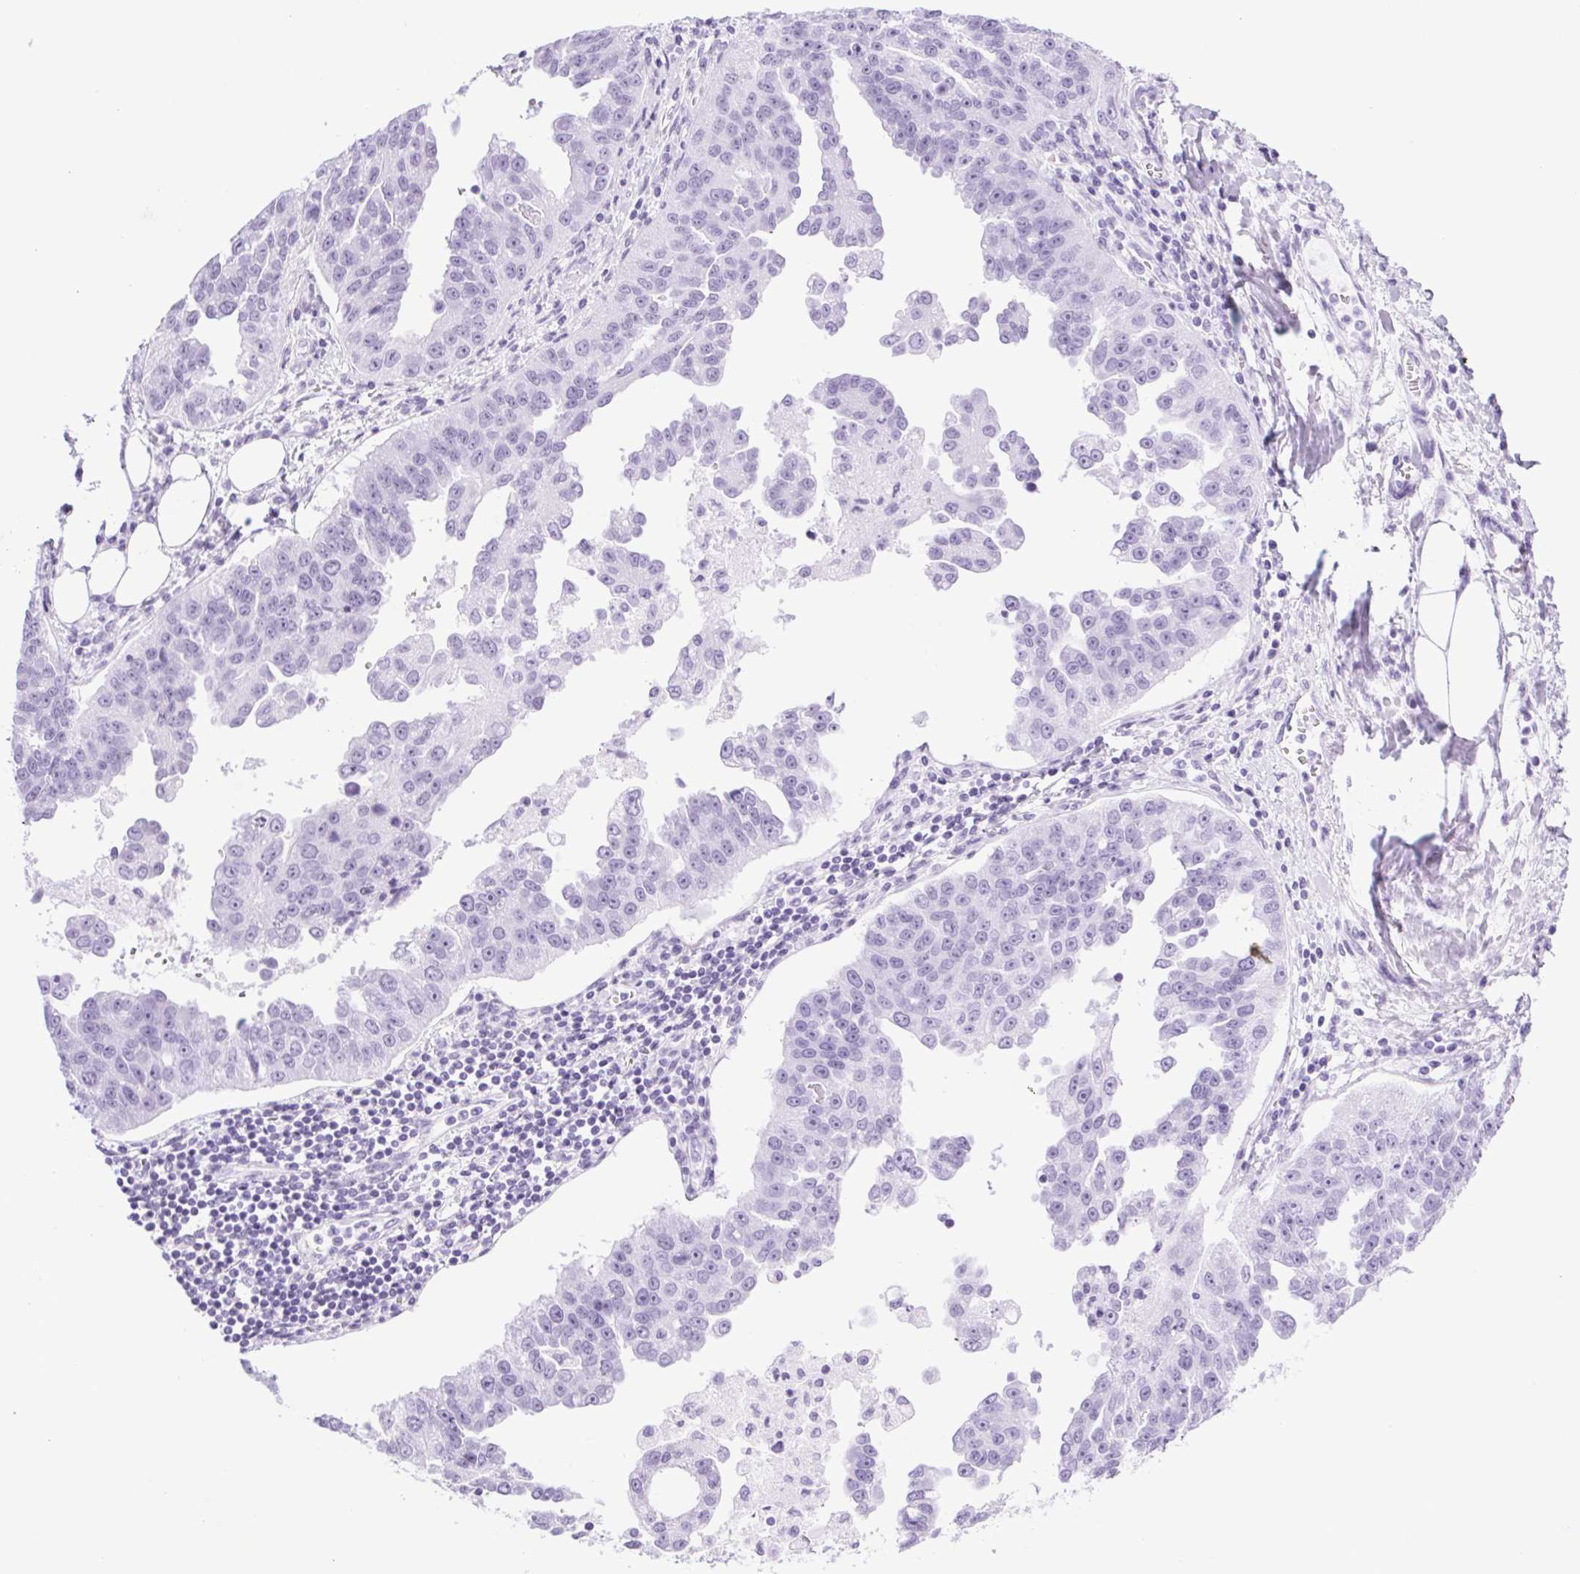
{"staining": {"intensity": "negative", "quantity": "none", "location": "none"}, "tissue": "ovarian cancer", "cell_type": "Tumor cells", "image_type": "cancer", "snomed": [{"axis": "morphology", "description": "Cystadenocarcinoma, serous, NOS"}, {"axis": "topography", "description": "Ovary"}], "caption": "Ovarian serous cystadenocarcinoma stained for a protein using IHC shows no positivity tumor cells.", "gene": "SPACA5B", "patient": {"sex": "female", "age": 75}}